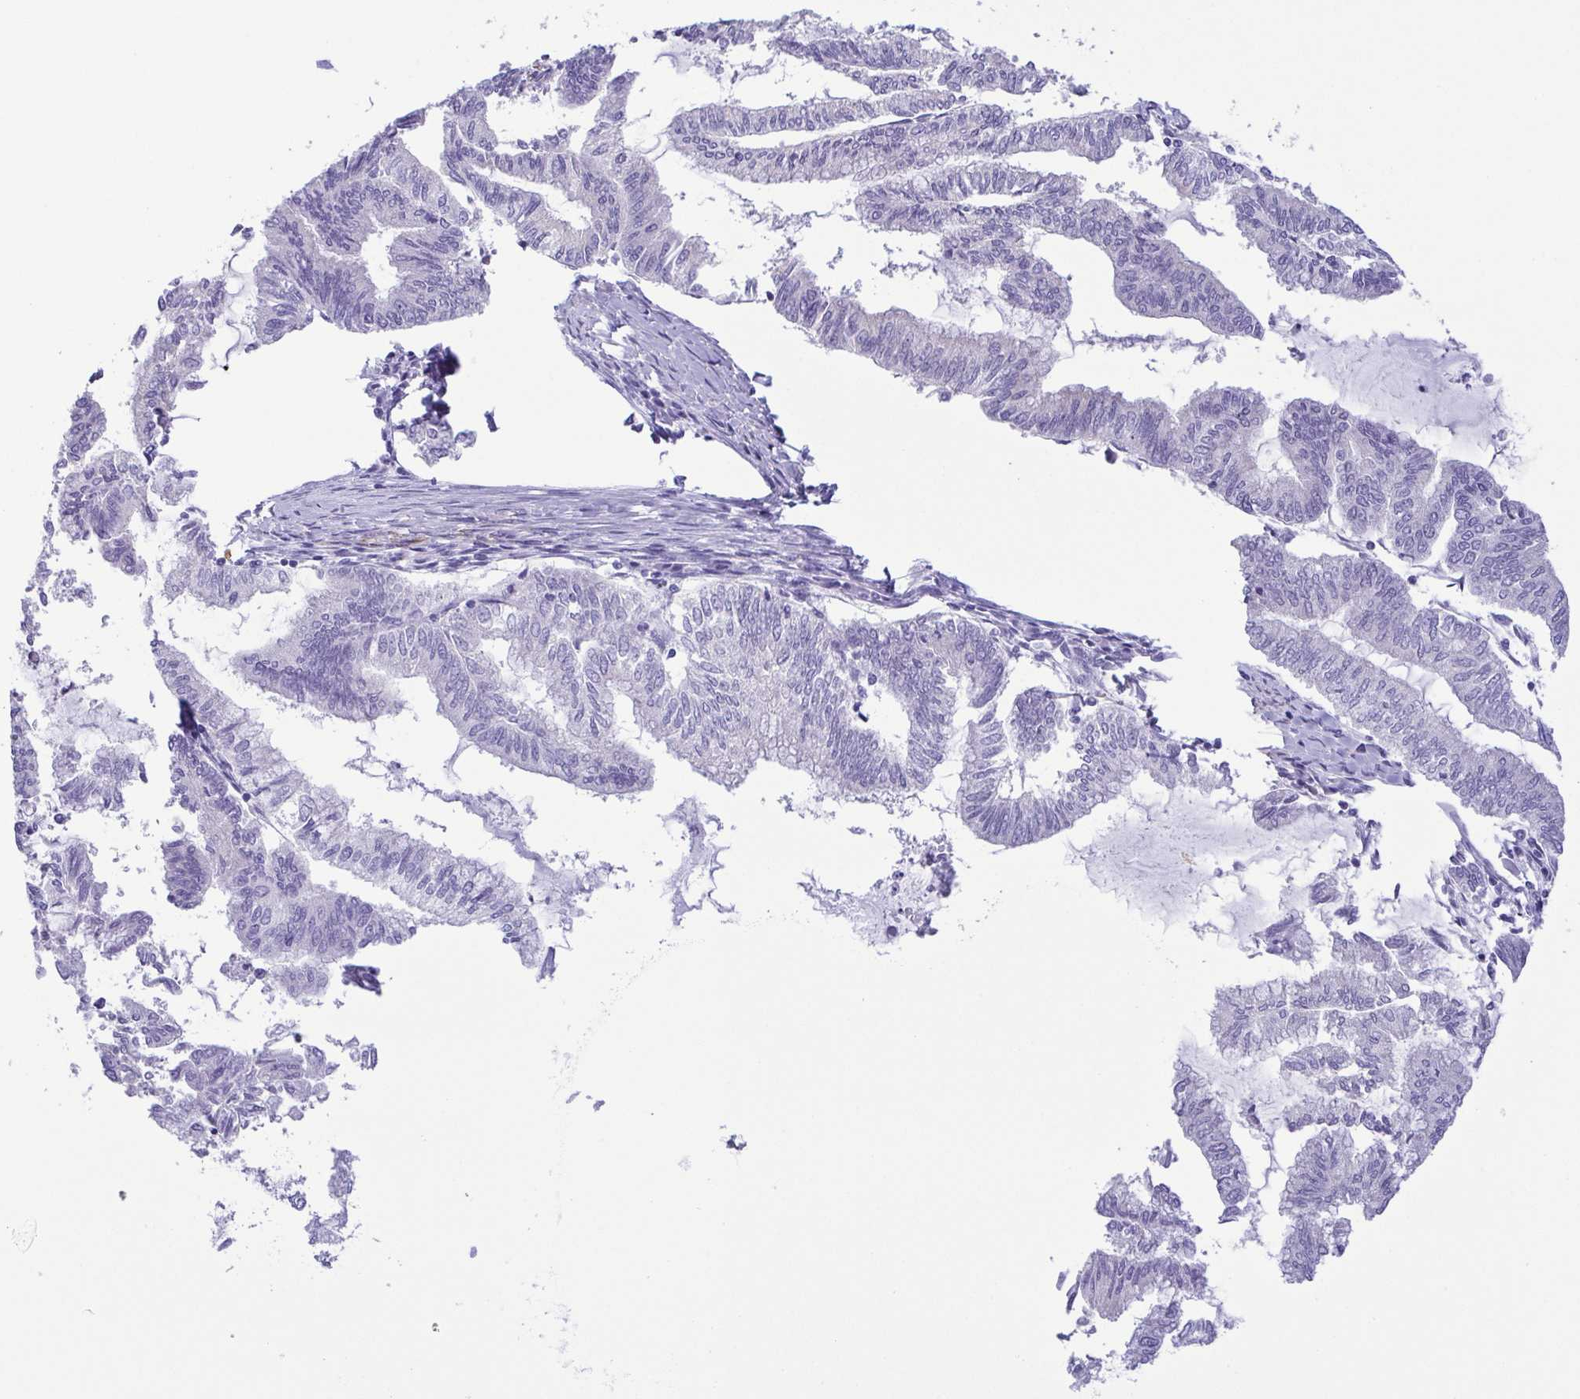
{"staining": {"intensity": "negative", "quantity": "none", "location": "none"}, "tissue": "endometrial cancer", "cell_type": "Tumor cells", "image_type": "cancer", "snomed": [{"axis": "morphology", "description": "Adenocarcinoma, NOS"}, {"axis": "topography", "description": "Endometrium"}], "caption": "Endometrial adenocarcinoma stained for a protein using immunohistochemistry shows no positivity tumor cells.", "gene": "MYL7", "patient": {"sex": "female", "age": 79}}